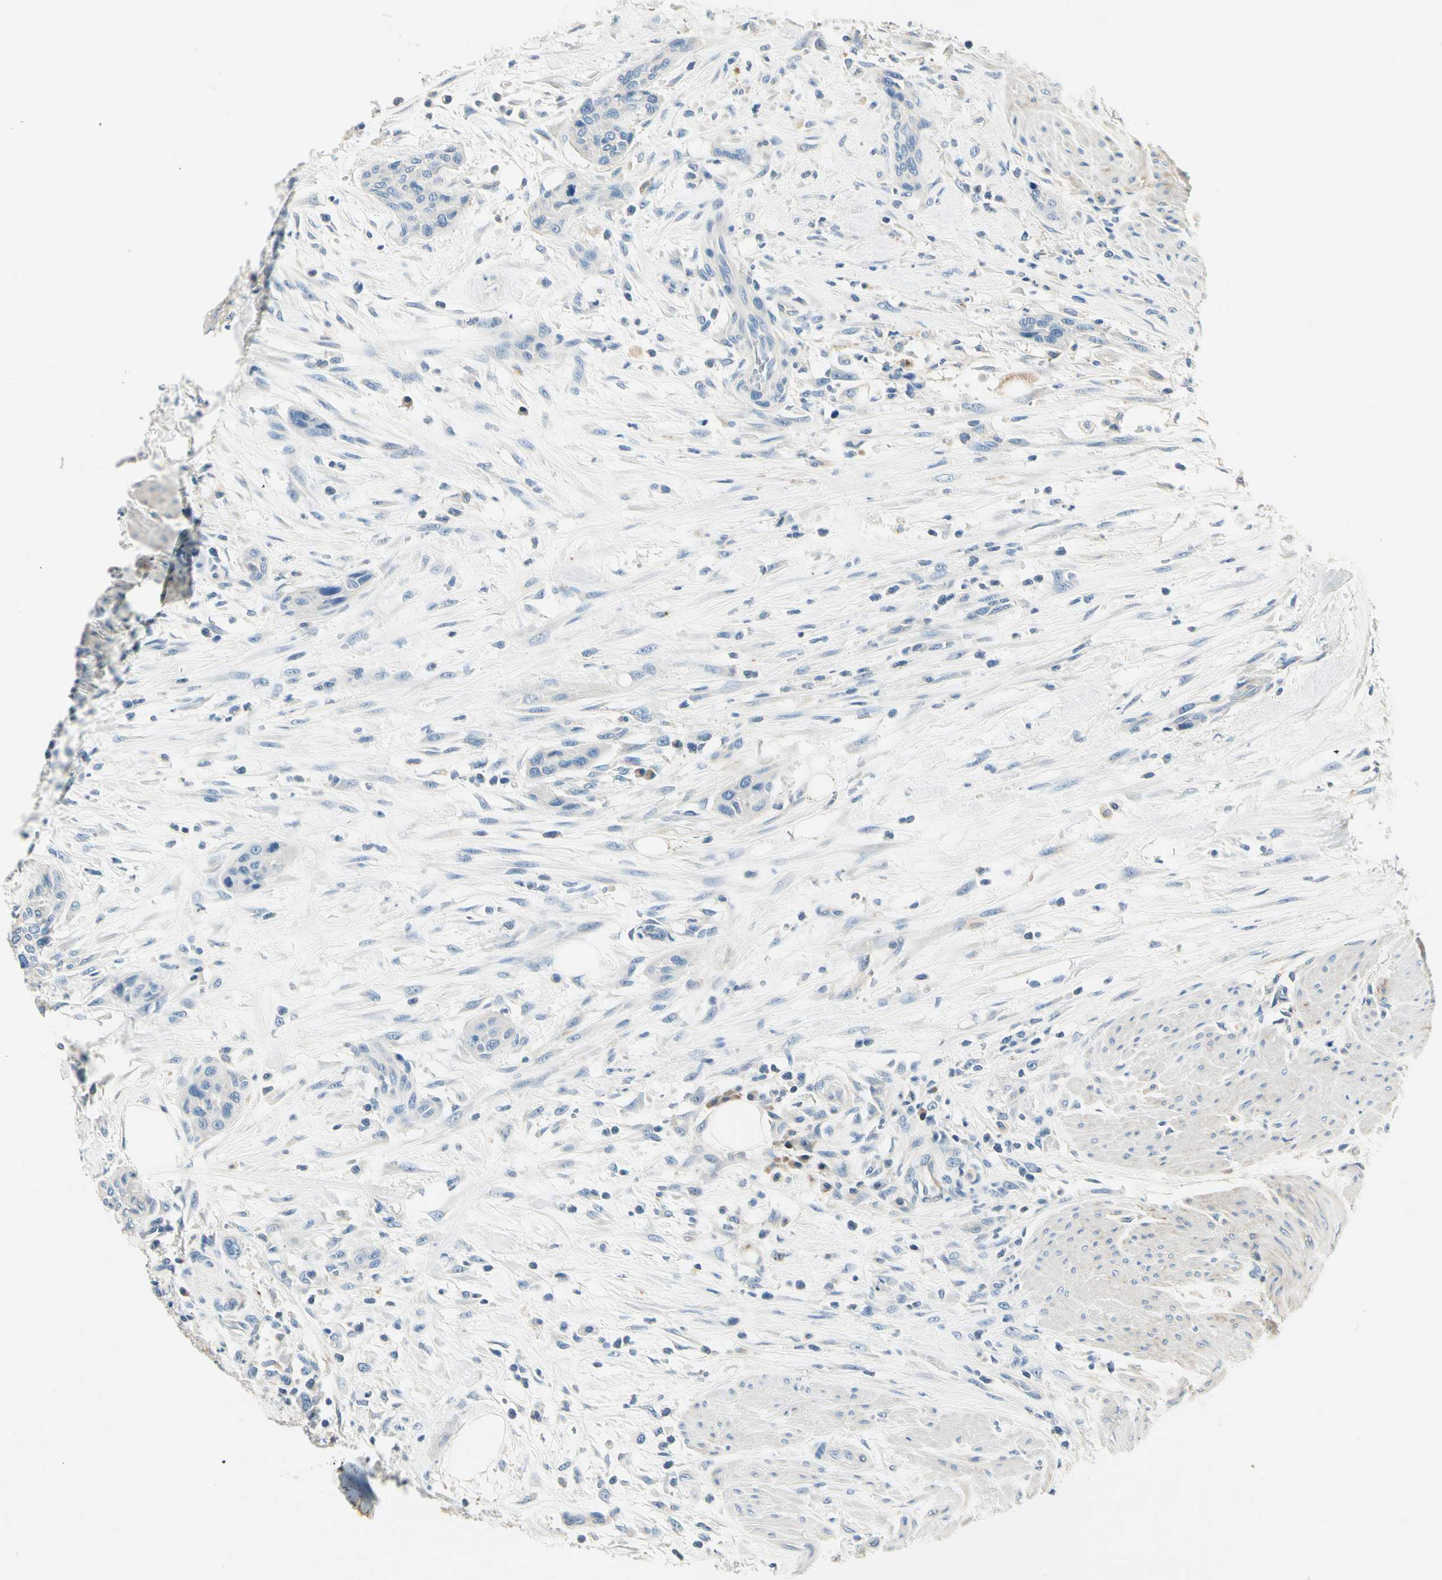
{"staining": {"intensity": "negative", "quantity": "none", "location": "none"}, "tissue": "urothelial cancer", "cell_type": "Tumor cells", "image_type": "cancer", "snomed": [{"axis": "morphology", "description": "Urothelial carcinoma, High grade"}, {"axis": "topography", "description": "Urinary bladder"}], "caption": "Micrograph shows no significant protein staining in tumor cells of high-grade urothelial carcinoma.", "gene": "TGFBR3", "patient": {"sex": "male", "age": 35}}